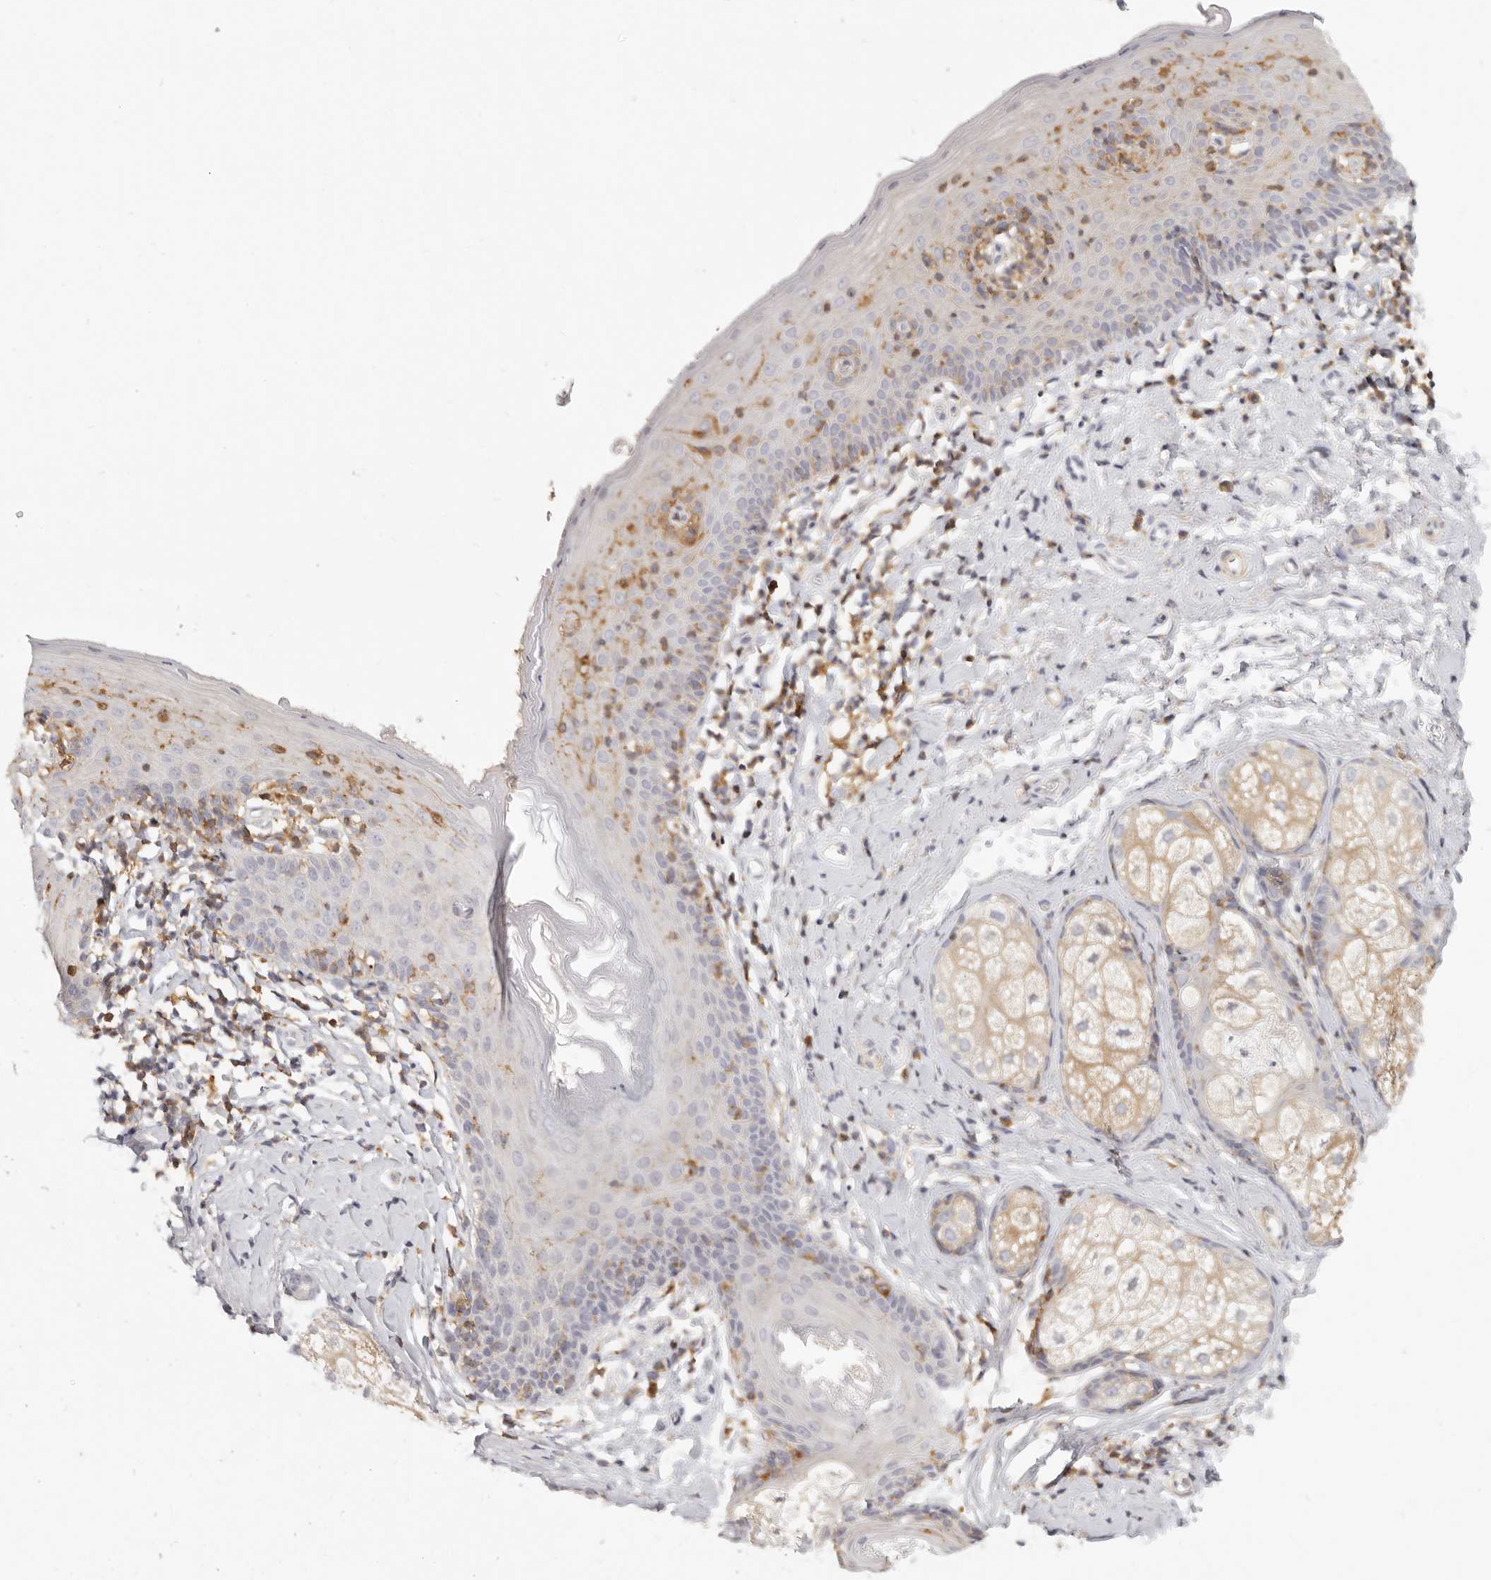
{"staining": {"intensity": "weak", "quantity": "<25%", "location": "cytoplasmic/membranous"}, "tissue": "skin", "cell_type": "Epidermal cells", "image_type": "normal", "snomed": [{"axis": "morphology", "description": "Normal tissue, NOS"}, {"axis": "topography", "description": "Vulva"}], "caption": "Image shows no protein positivity in epidermal cells of normal skin. (DAB immunohistochemistry (IHC), high magnification).", "gene": "NIBAN1", "patient": {"sex": "female", "age": 66}}